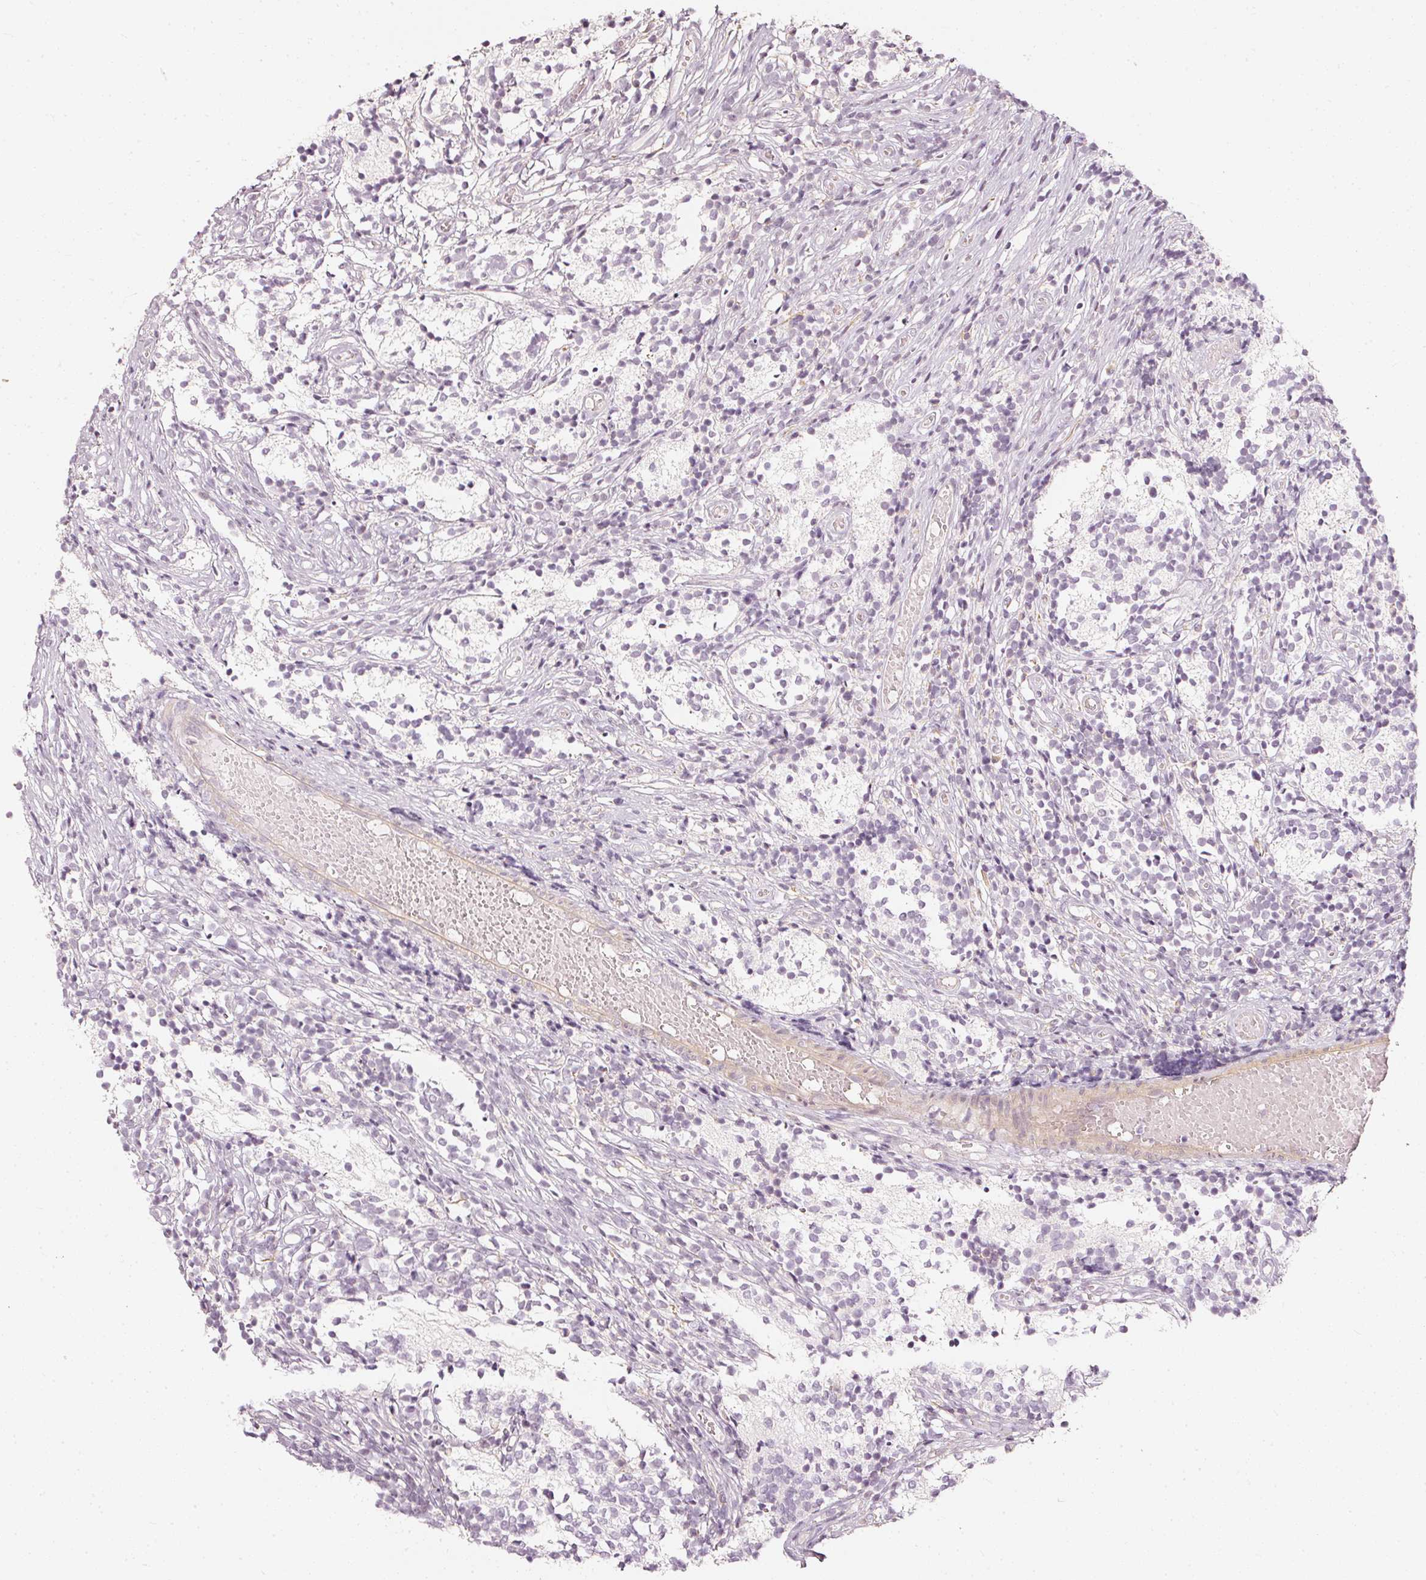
{"staining": {"intensity": "negative", "quantity": "none", "location": "none"}, "tissue": "glioma", "cell_type": "Tumor cells", "image_type": "cancer", "snomed": [{"axis": "morphology", "description": "Glioma, malignant, Low grade"}, {"axis": "topography", "description": "Brain"}], "caption": "Human glioma stained for a protein using immunohistochemistry (IHC) demonstrates no expression in tumor cells.", "gene": "DRD2", "patient": {"sex": "female", "age": 1}}